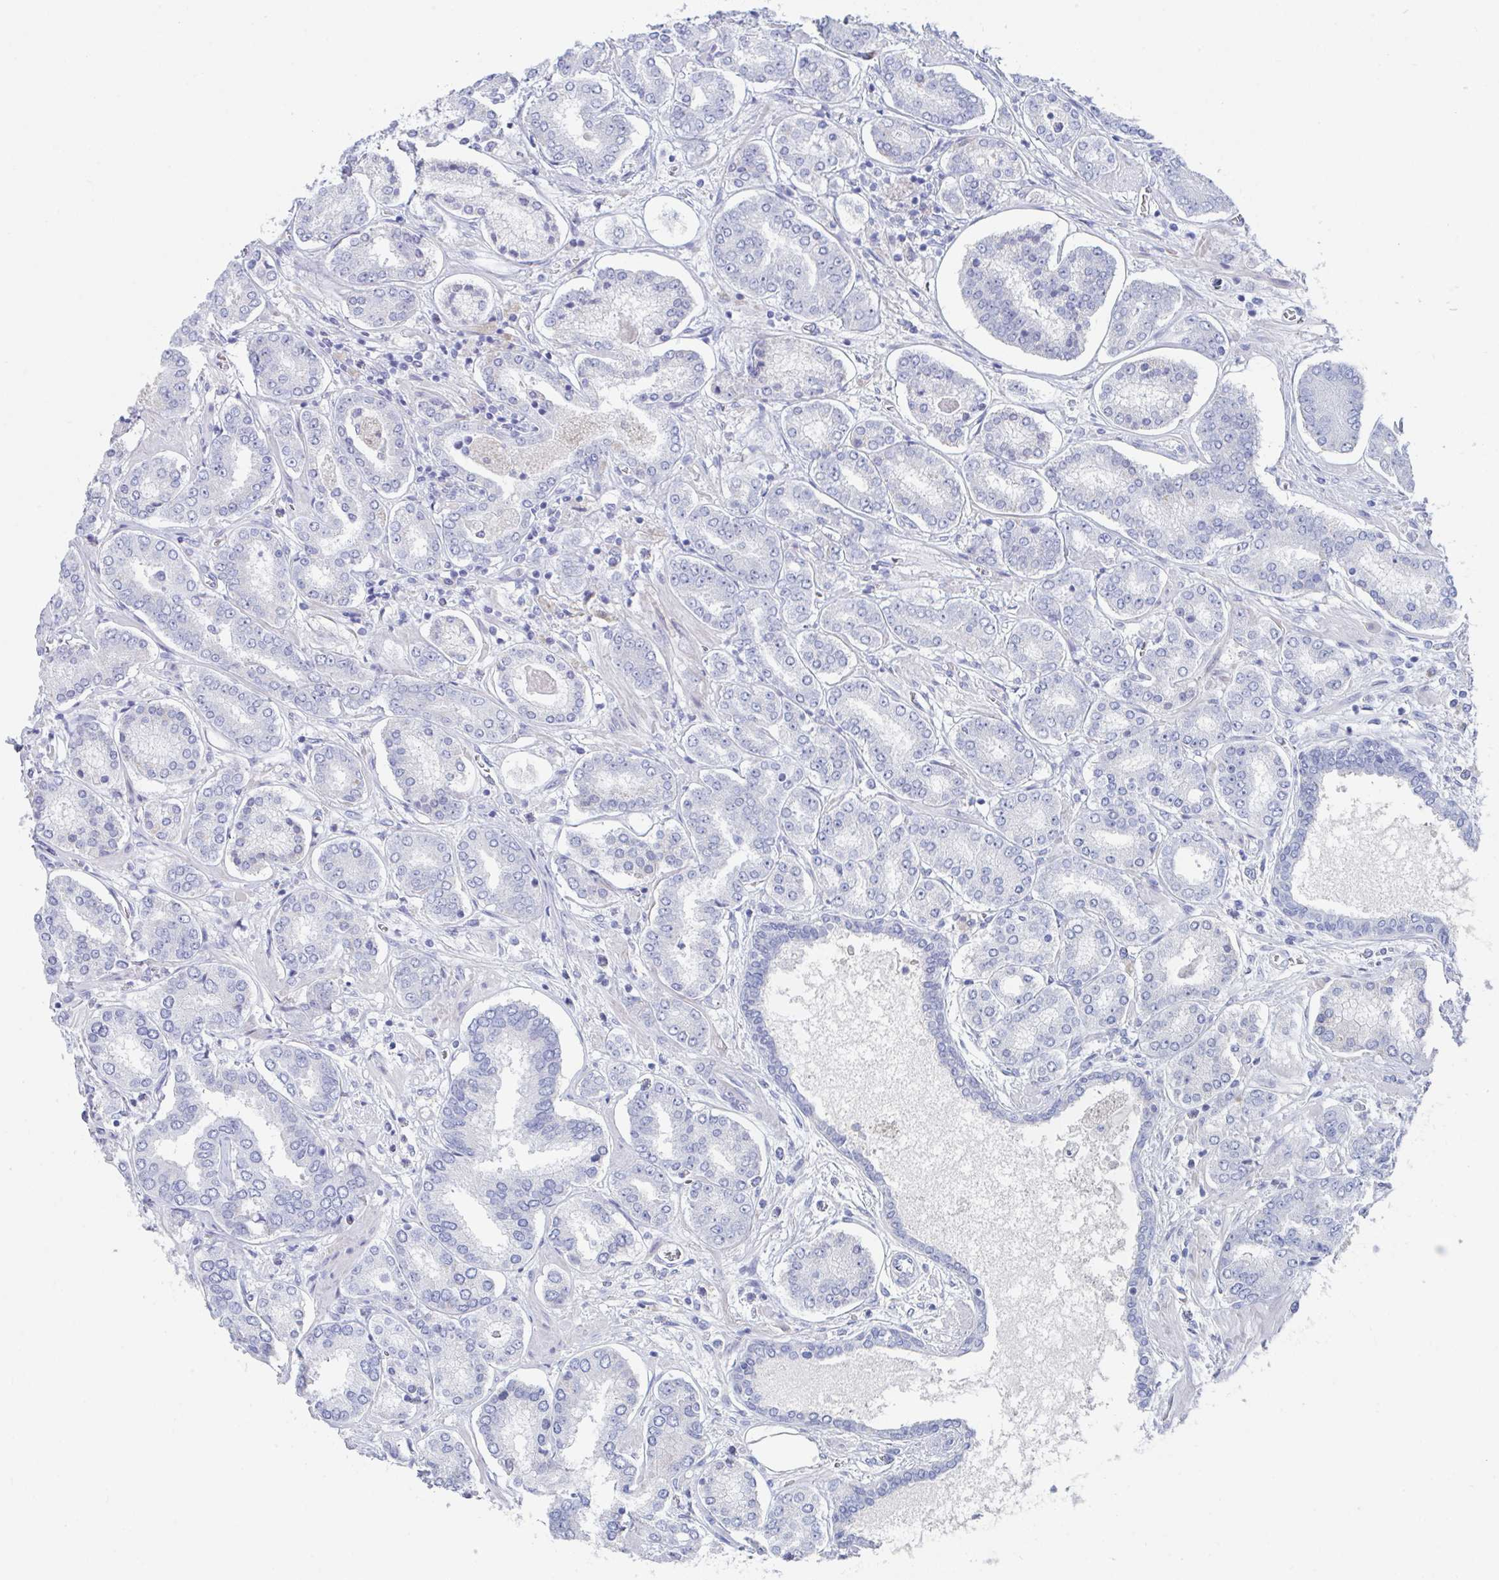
{"staining": {"intensity": "negative", "quantity": "none", "location": "none"}, "tissue": "prostate cancer", "cell_type": "Tumor cells", "image_type": "cancer", "snomed": [{"axis": "morphology", "description": "Adenocarcinoma, High grade"}, {"axis": "topography", "description": "Prostate"}], "caption": "Immunohistochemistry histopathology image of prostate cancer stained for a protein (brown), which reveals no staining in tumor cells. (IHC, brightfield microscopy, high magnification).", "gene": "NT5C3B", "patient": {"sex": "male", "age": 72}}